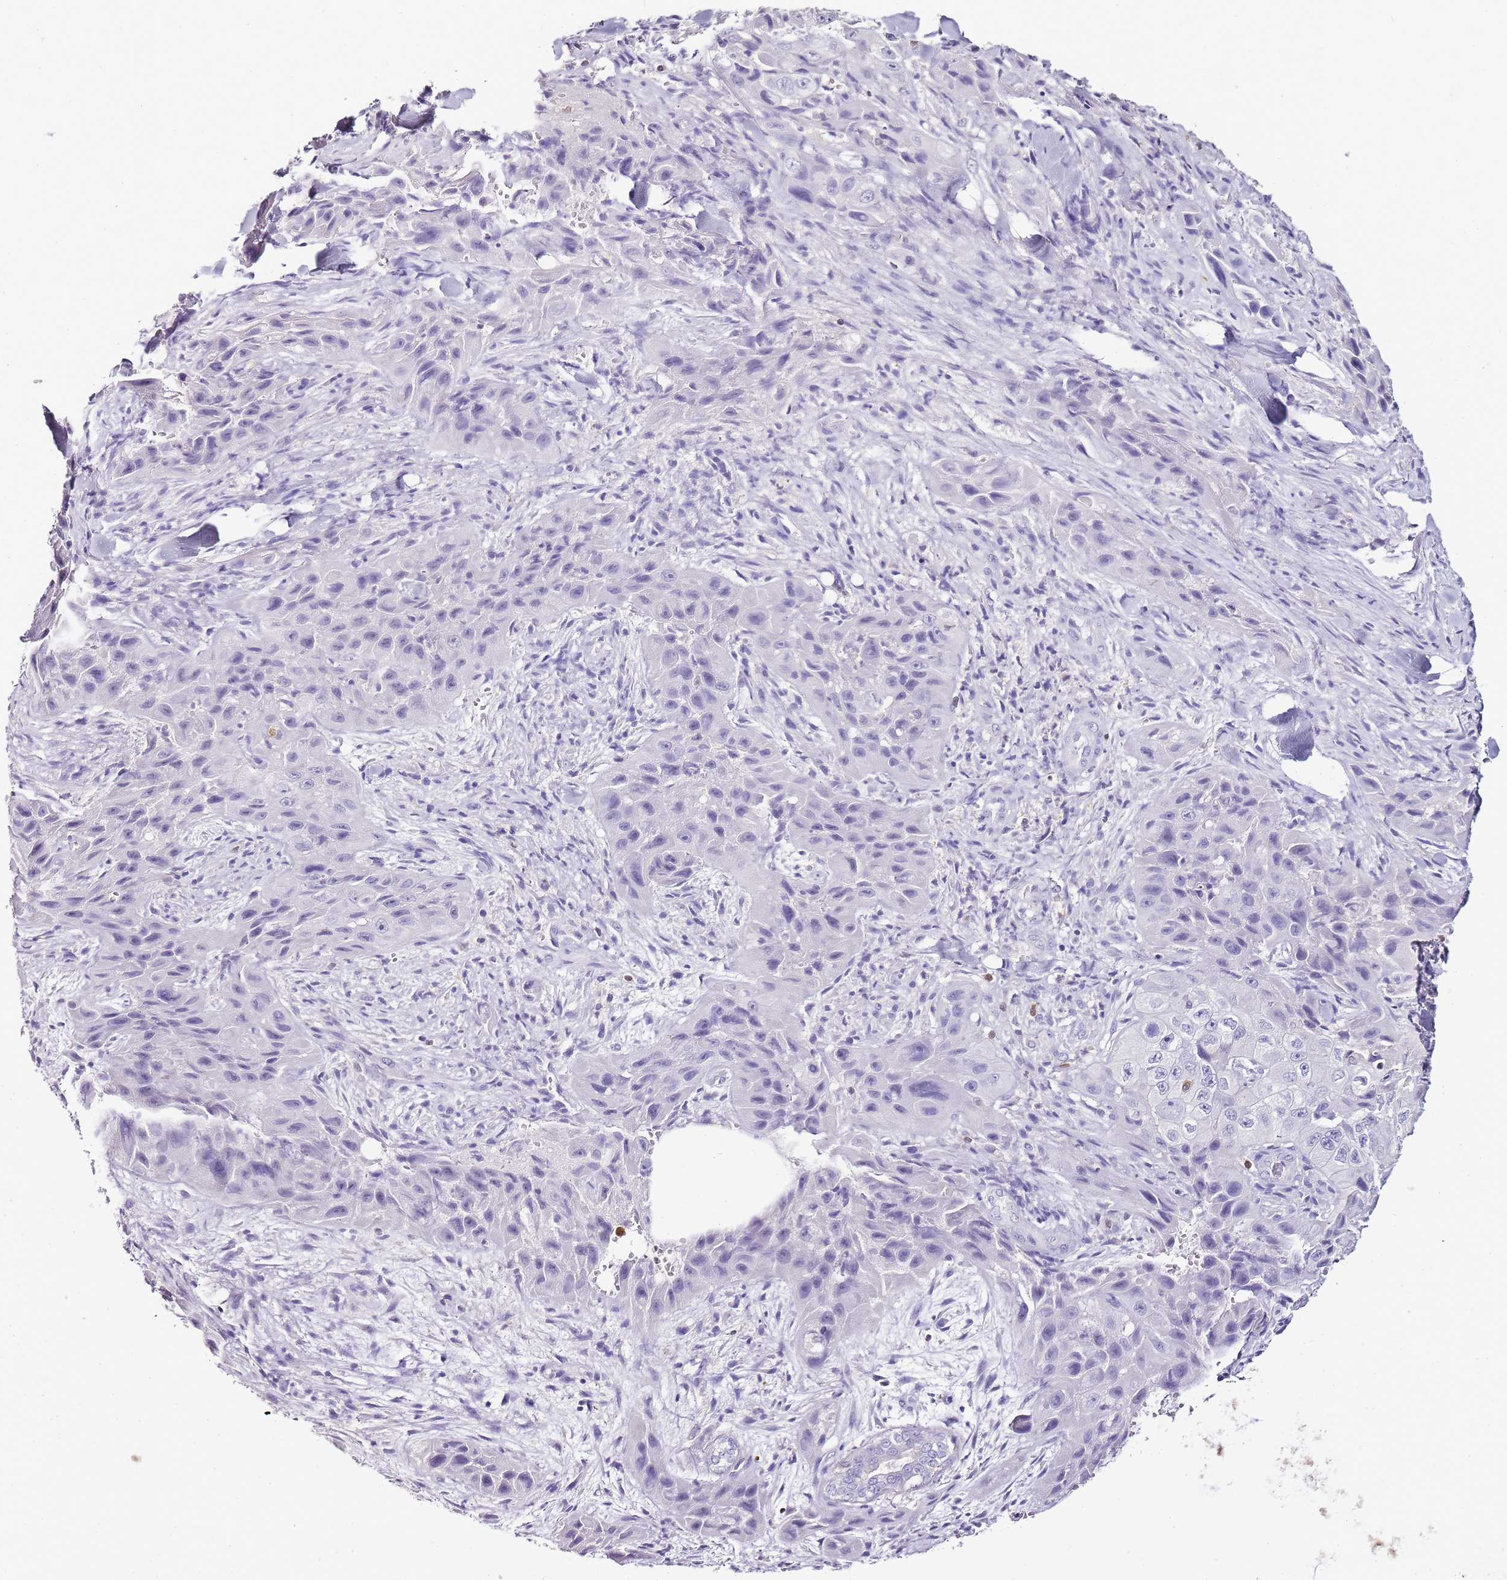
{"staining": {"intensity": "negative", "quantity": "none", "location": "none"}, "tissue": "skin cancer", "cell_type": "Tumor cells", "image_type": "cancer", "snomed": [{"axis": "morphology", "description": "Squamous cell carcinoma, NOS"}, {"axis": "topography", "description": "Skin"}, {"axis": "topography", "description": "Subcutis"}], "caption": "Tumor cells show no significant positivity in skin squamous cell carcinoma.", "gene": "ZBP1", "patient": {"sex": "male", "age": 73}}